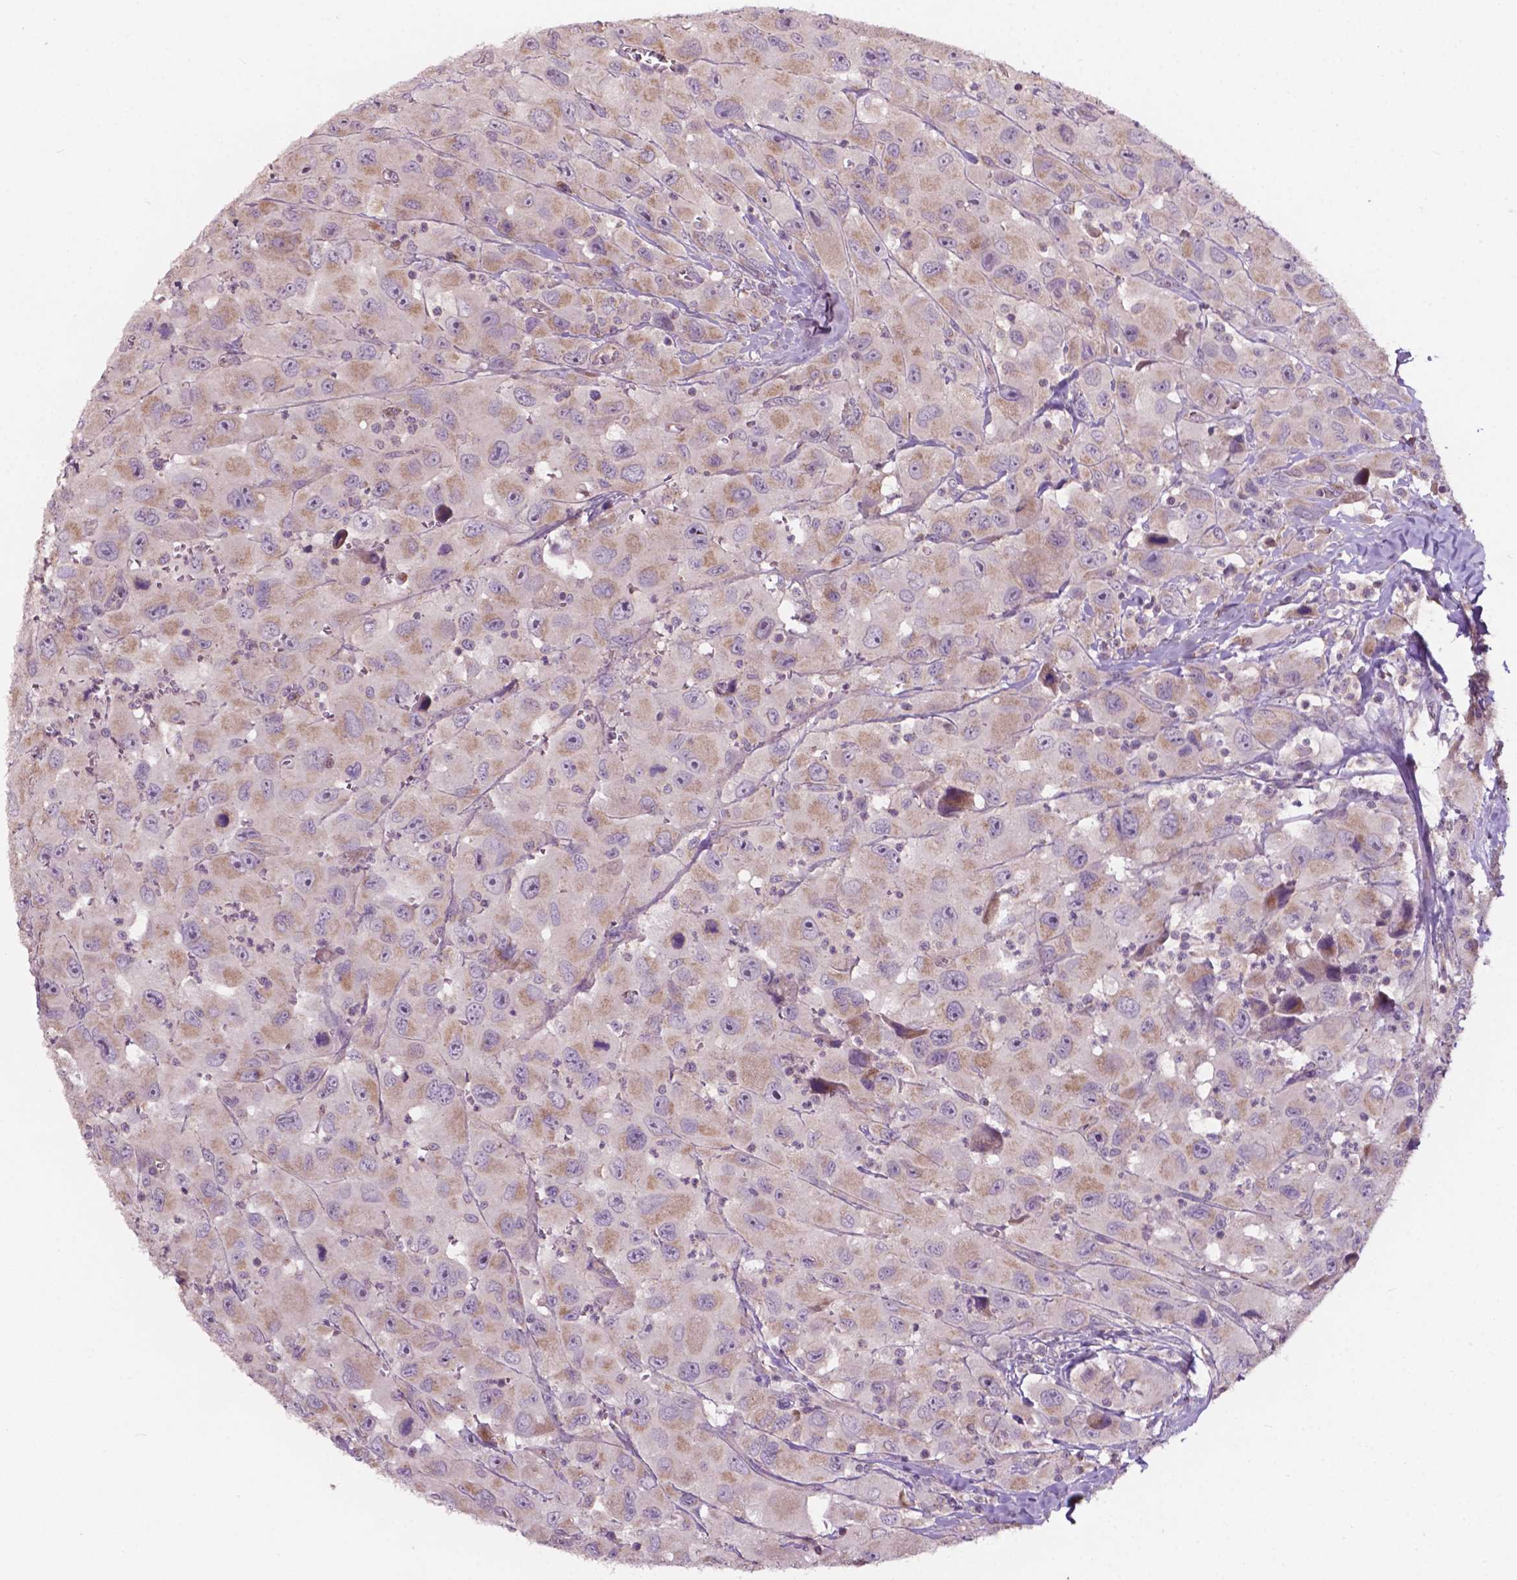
{"staining": {"intensity": "moderate", "quantity": ">75%", "location": "cytoplasmic/membranous"}, "tissue": "head and neck cancer", "cell_type": "Tumor cells", "image_type": "cancer", "snomed": [{"axis": "morphology", "description": "Squamous cell carcinoma, NOS"}, {"axis": "morphology", "description": "Squamous cell carcinoma, metastatic, NOS"}, {"axis": "topography", "description": "Oral tissue"}, {"axis": "topography", "description": "Head-Neck"}], "caption": "Head and neck squamous cell carcinoma was stained to show a protein in brown. There is medium levels of moderate cytoplasmic/membranous positivity in approximately >75% of tumor cells.", "gene": "NDUFA10", "patient": {"sex": "female", "age": 85}}